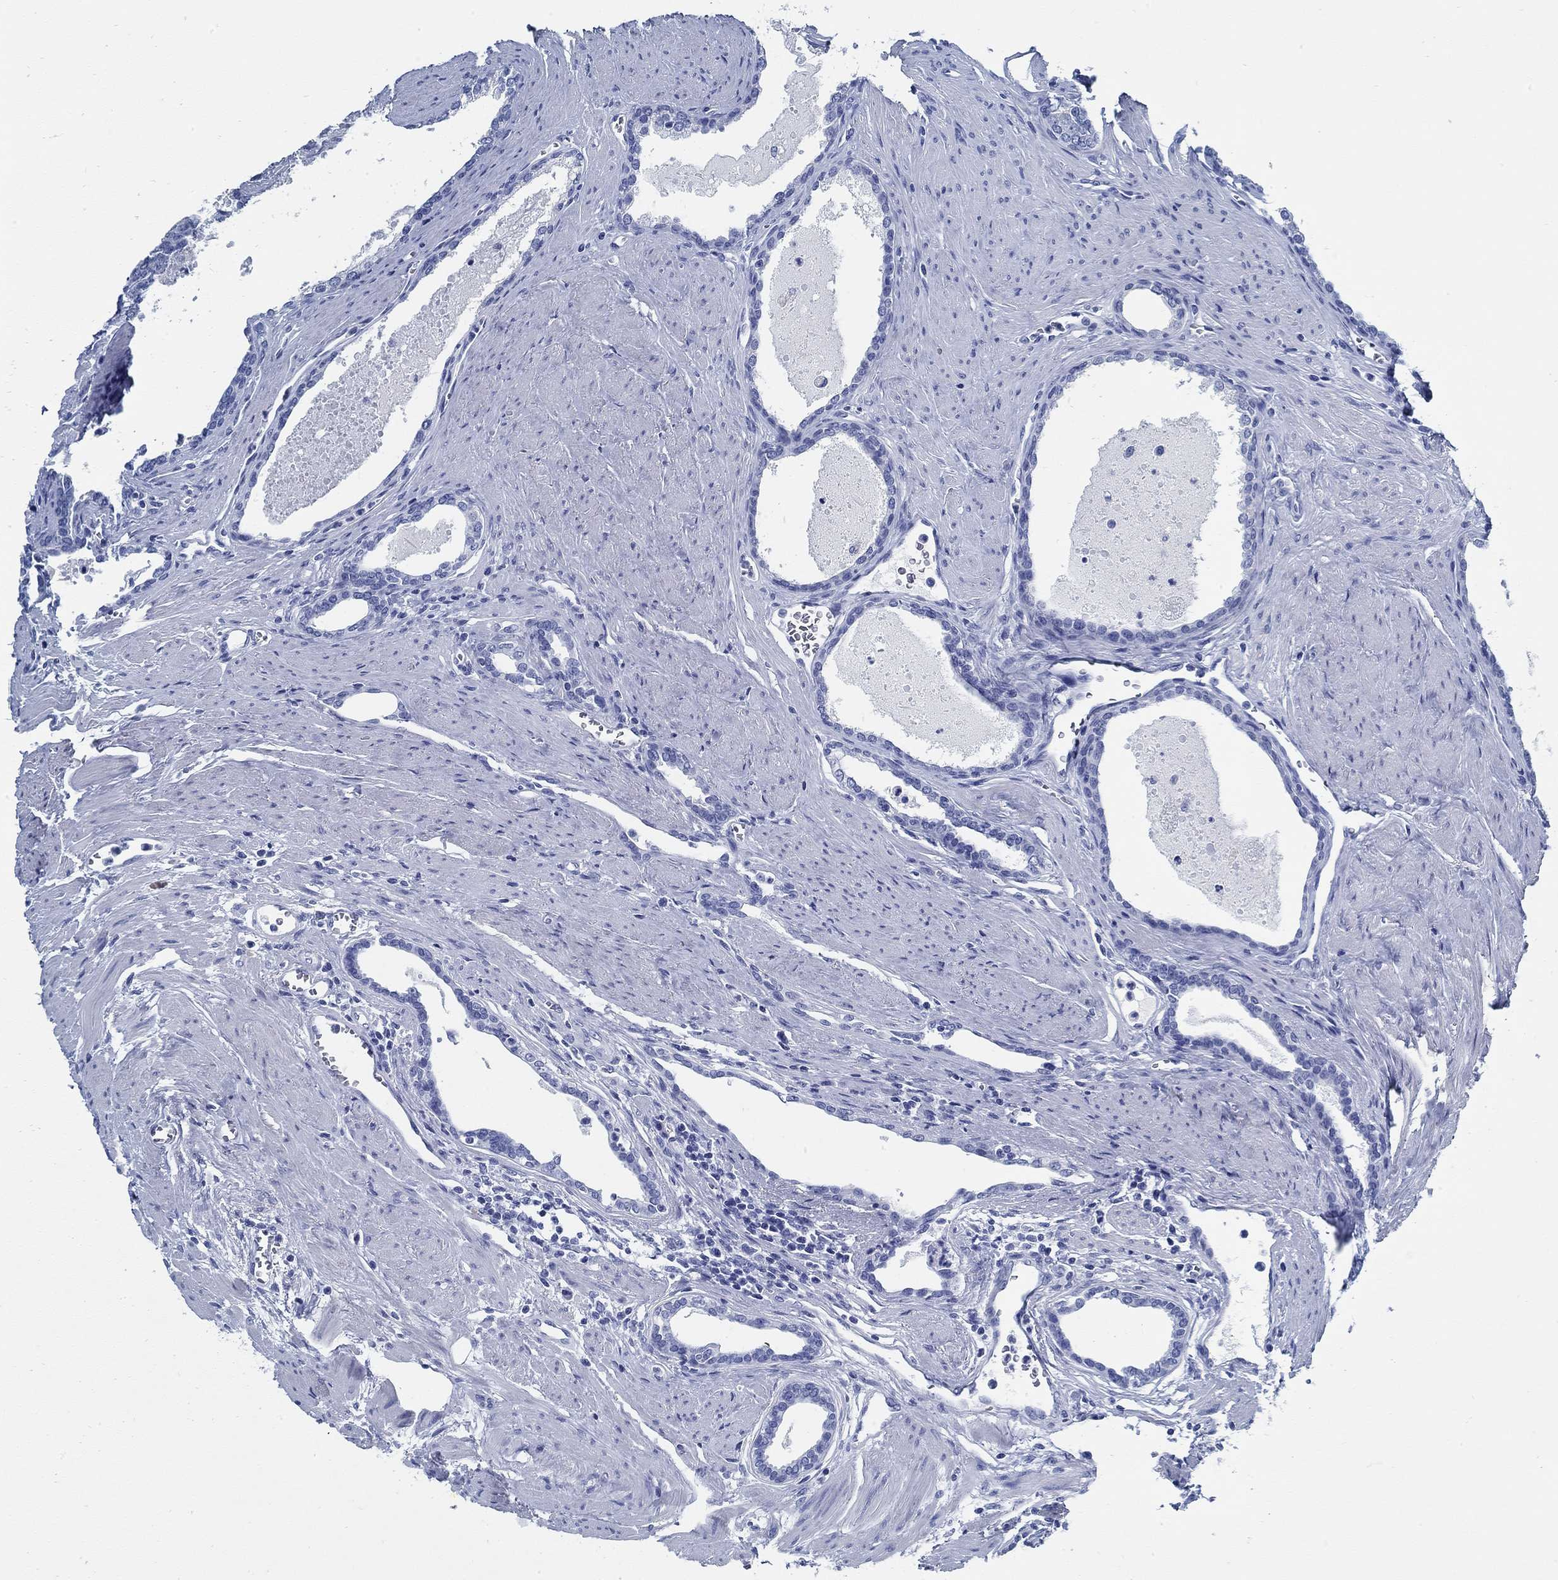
{"staining": {"intensity": "negative", "quantity": "none", "location": "none"}, "tissue": "prostate cancer", "cell_type": "Tumor cells", "image_type": "cancer", "snomed": [{"axis": "morphology", "description": "Adenocarcinoma, NOS"}, {"axis": "topography", "description": "Prostate"}], "caption": "Prostate cancer was stained to show a protein in brown. There is no significant positivity in tumor cells.", "gene": "SLC45A1", "patient": {"sex": "male", "age": 66}}